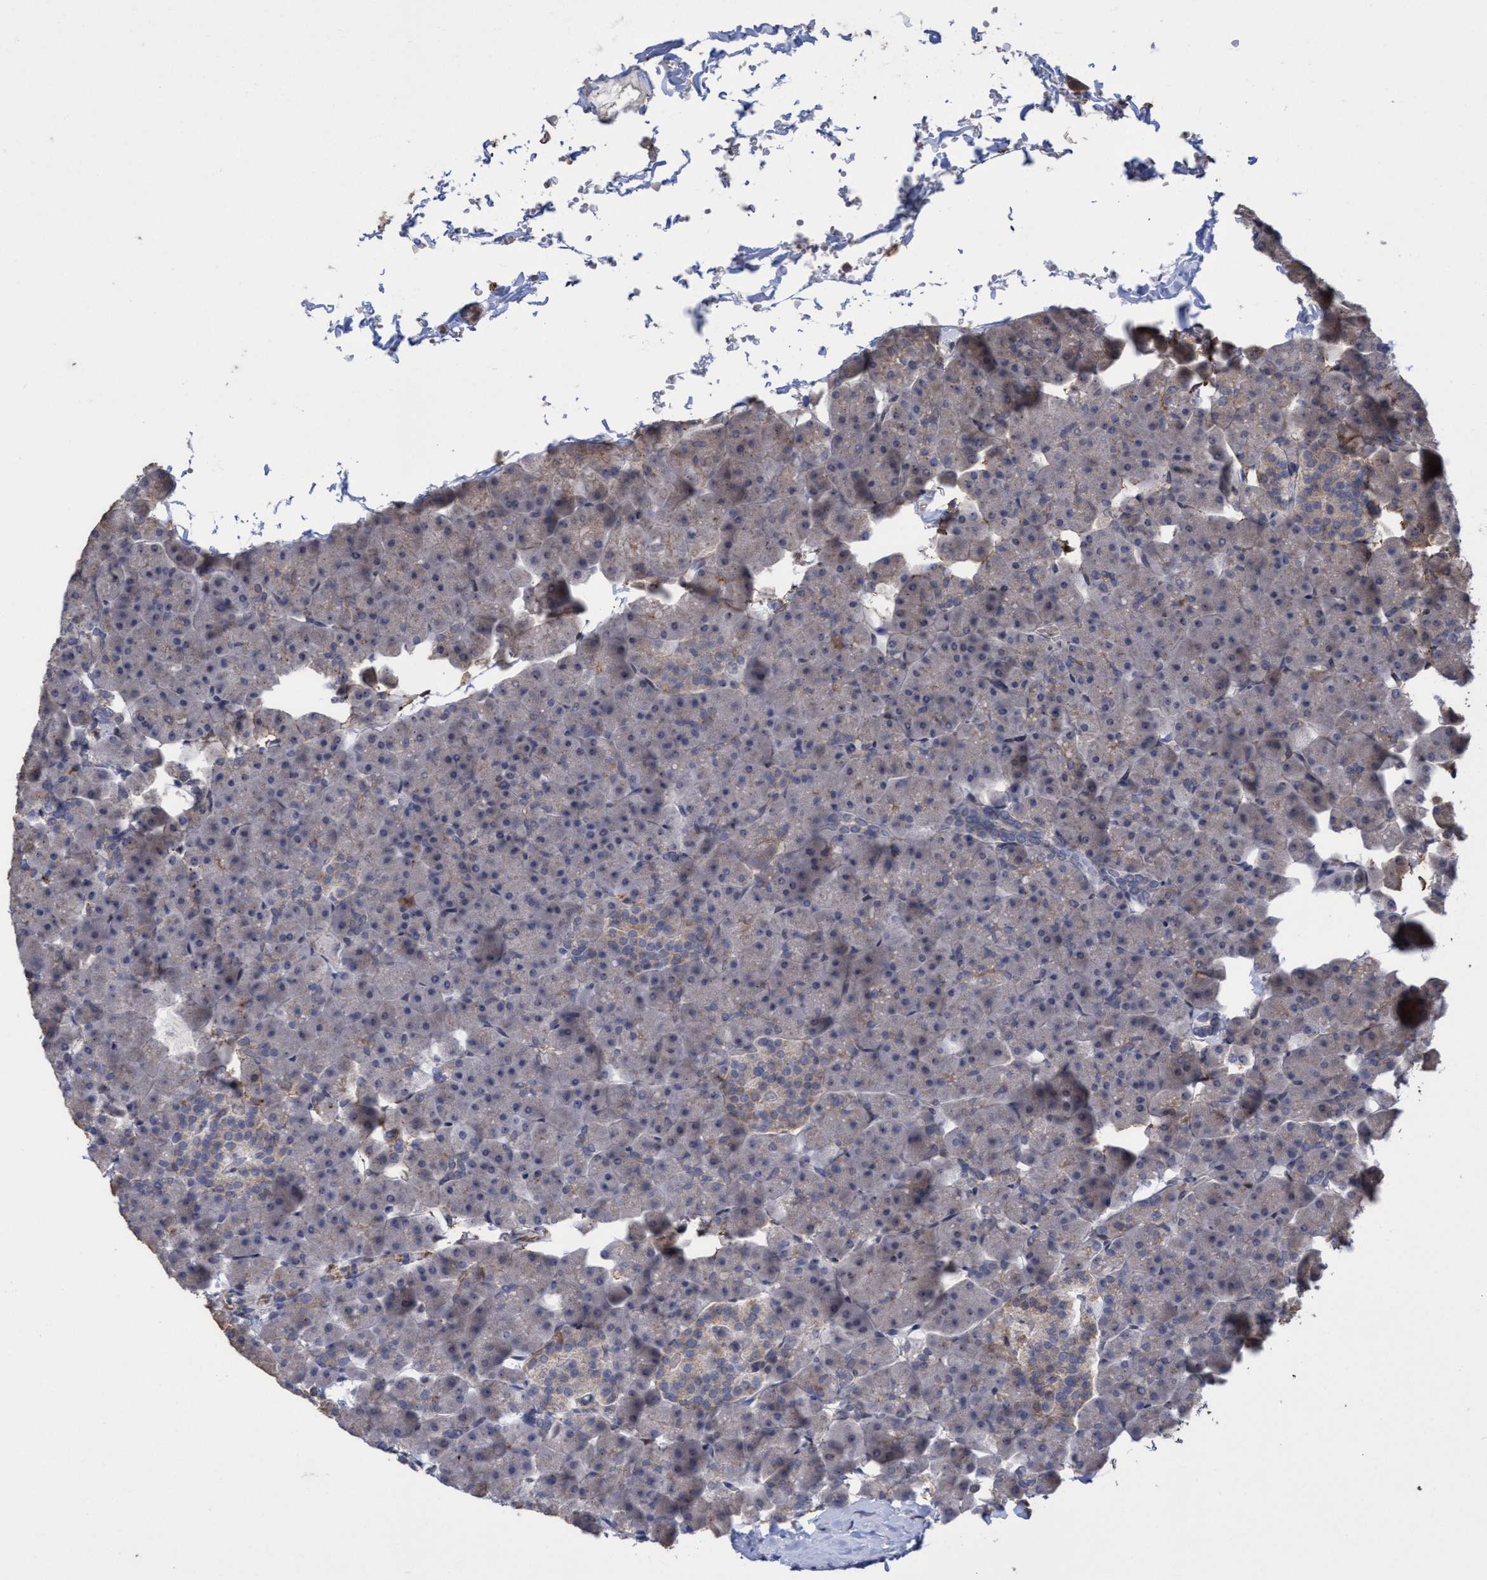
{"staining": {"intensity": "negative", "quantity": "none", "location": "none"}, "tissue": "pancreas", "cell_type": "Exocrine glandular cells", "image_type": "normal", "snomed": [{"axis": "morphology", "description": "Normal tissue, NOS"}, {"axis": "topography", "description": "Pancreas"}], "caption": "Immunohistochemistry of benign human pancreas shows no expression in exocrine glandular cells.", "gene": "SLBP", "patient": {"sex": "male", "age": 35}}